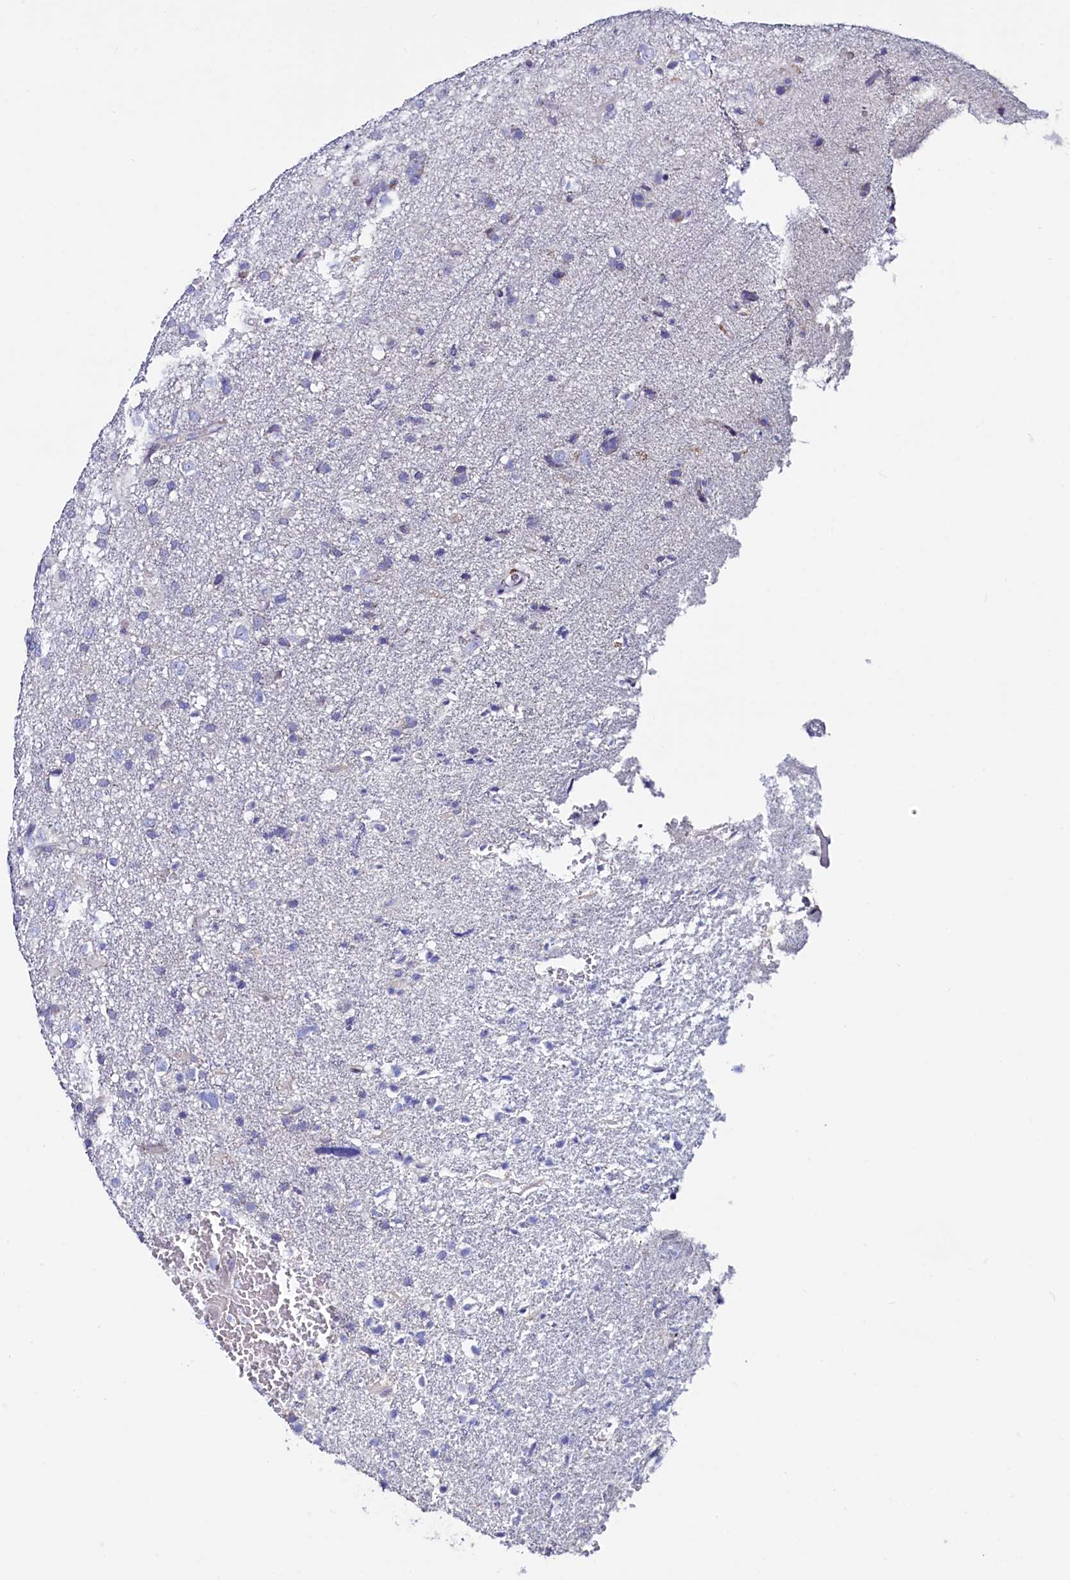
{"staining": {"intensity": "negative", "quantity": "none", "location": "none"}, "tissue": "glioma", "cell_type": "Tumor cells", "image_type": "cancer", "snomed": [{"axis": "morphology", "description": "Glioma, malignant, High grade"}, {"axis": "topography", "description": "Brain"}], "caption": "An immunohistochemistry micrograph of glioma is shown. There is no staining in tumor cells of glioma.", "gene": "ASTE1", "patient": {"sex": "male", "age": 61}}